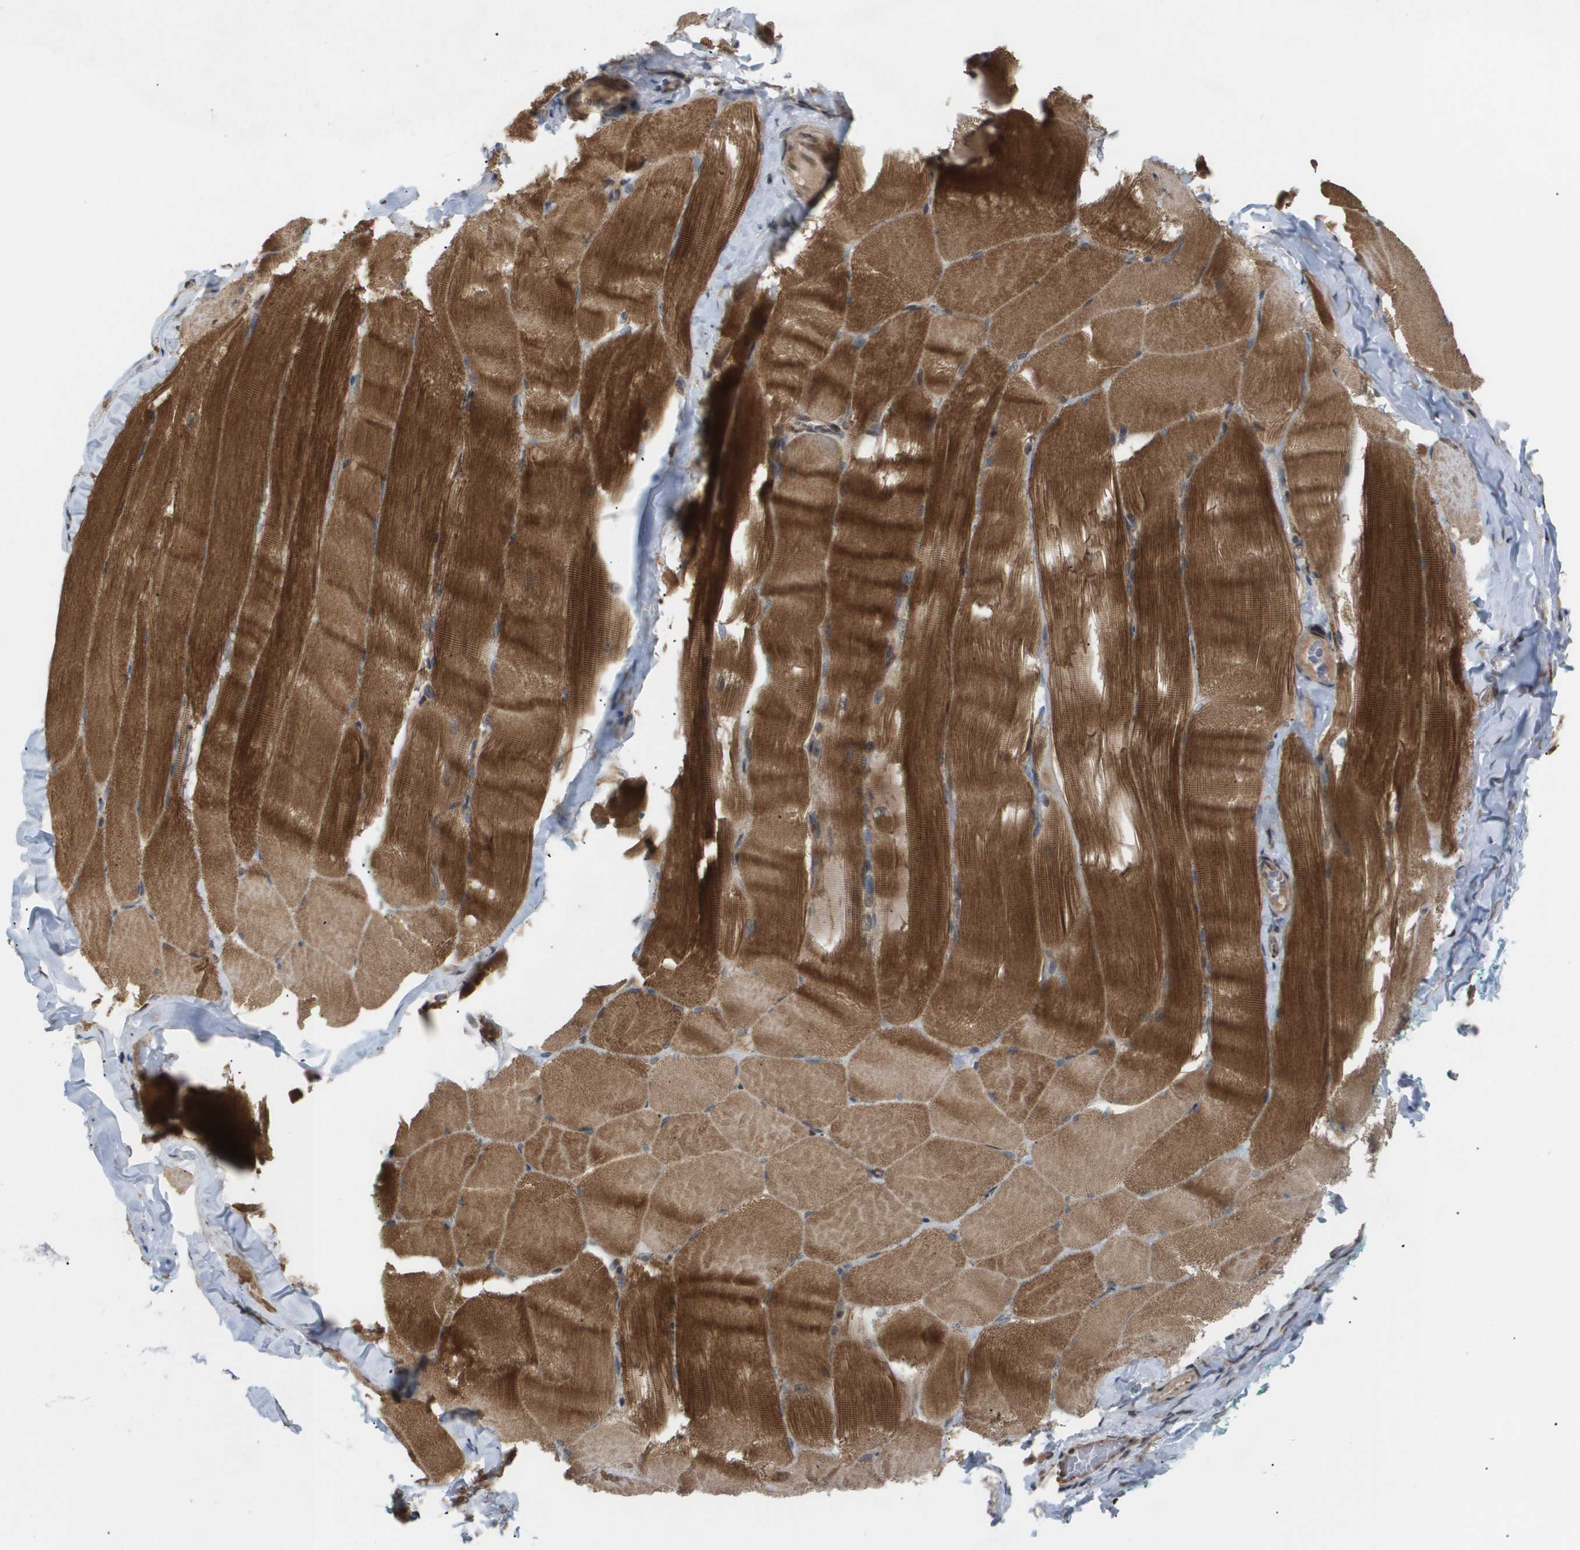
{"staining": {"intensity": "strong", "quantity": ">75%", "location": "cytoplasmic/membranous"}, "tissue": "skeletal muscle", "cell_type": "Myocytes", "image_type": "normal", "snomed": [{"axis": "morphology", "description": "Normal tissue, NOS"}, {"axis": "morphology", "description": "Squamous cell carcinoma, NOS"}, {"axis": "topography", "description": "Skeletal muscle"}], "caption": "Immunohistochemical staining of normal skeletal muscle displays strong cytoplasmic/membranous protein staining in approximately >75% of myocytes. (brown staining indicates protein expression, while blue staining denotes nuclei).", "gene": "PDGFB", "patient": {"sex": "male", "age": 51}}